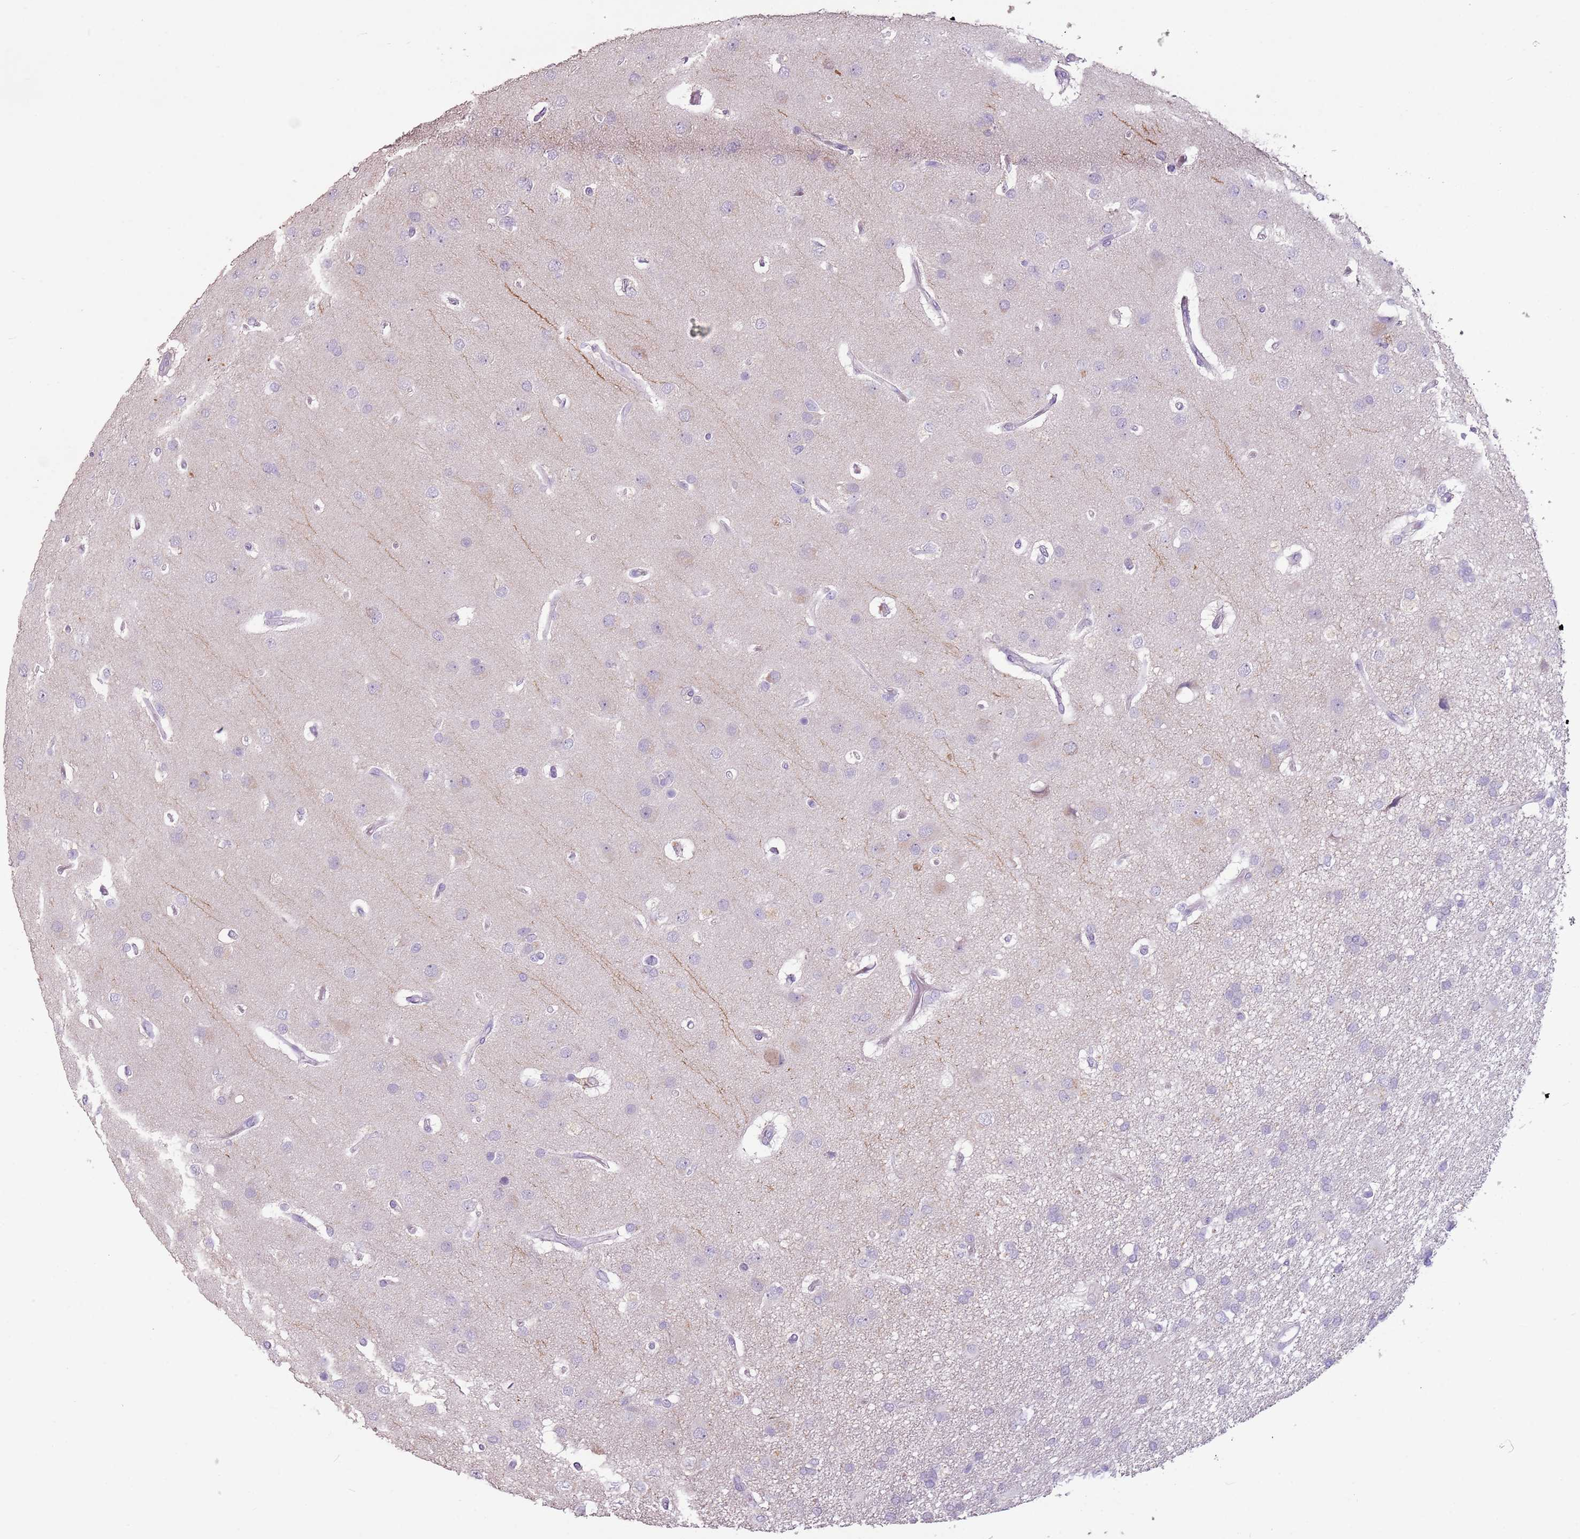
{"staining": {"intensity": "negative", "quantity": "none", "location": "none"}, "tissue": "glioma", "cell_type": "Tumor cells", "image_type": "cancer", "snomed": [{"axis": "morphology", "description": "Glioma, malignant, High grade"}, {"axis": "topography", "description": "Brain"}], "caption": "Human glioma stained for a protein using immunohistochemistry displays no expression in tumor cells.", "gene": "CELF6", "patient": {"sex": "male", "age": 77}}